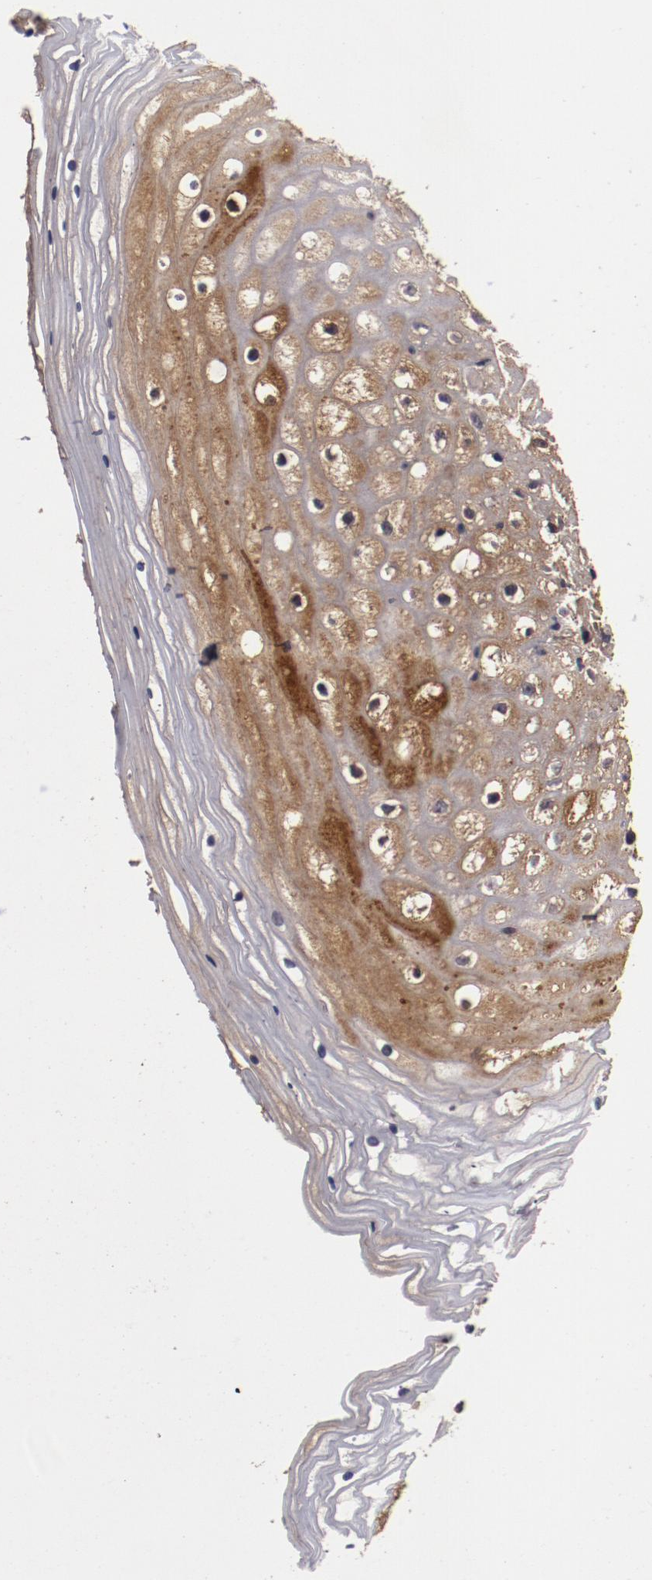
{"staining": {"intensity": "moderate", "quantity": "25%-75%", "location": "cytoplasmic/membranous"}, "tissue": "vagina", "cell_type": "Squamous epithelial cells", "image_type": "normal", "snomed": [{"axis": "morphology", "description": "Normal tissue, NOS"}, {"axis": "topography", "description": "Vagina"}], "caption": "High-magnification brightfield microscopy of normal vagina stained with DAB (3,3'-diaminobenzidine) (brown) and counterstained with hematoxylin (blue). squamous epithelial cells exhibit moderate cytoplasmic/membranous positivity is appreciated in approximately25%-75% of cells. The staining was performed using DAB (3,3'-diaminobenzidine), with brown indicating positive protein expression. Nuclei are stained blue with hematoxylin.", "gene": "CP", "patient": {"sex": "female", "age": 46}}